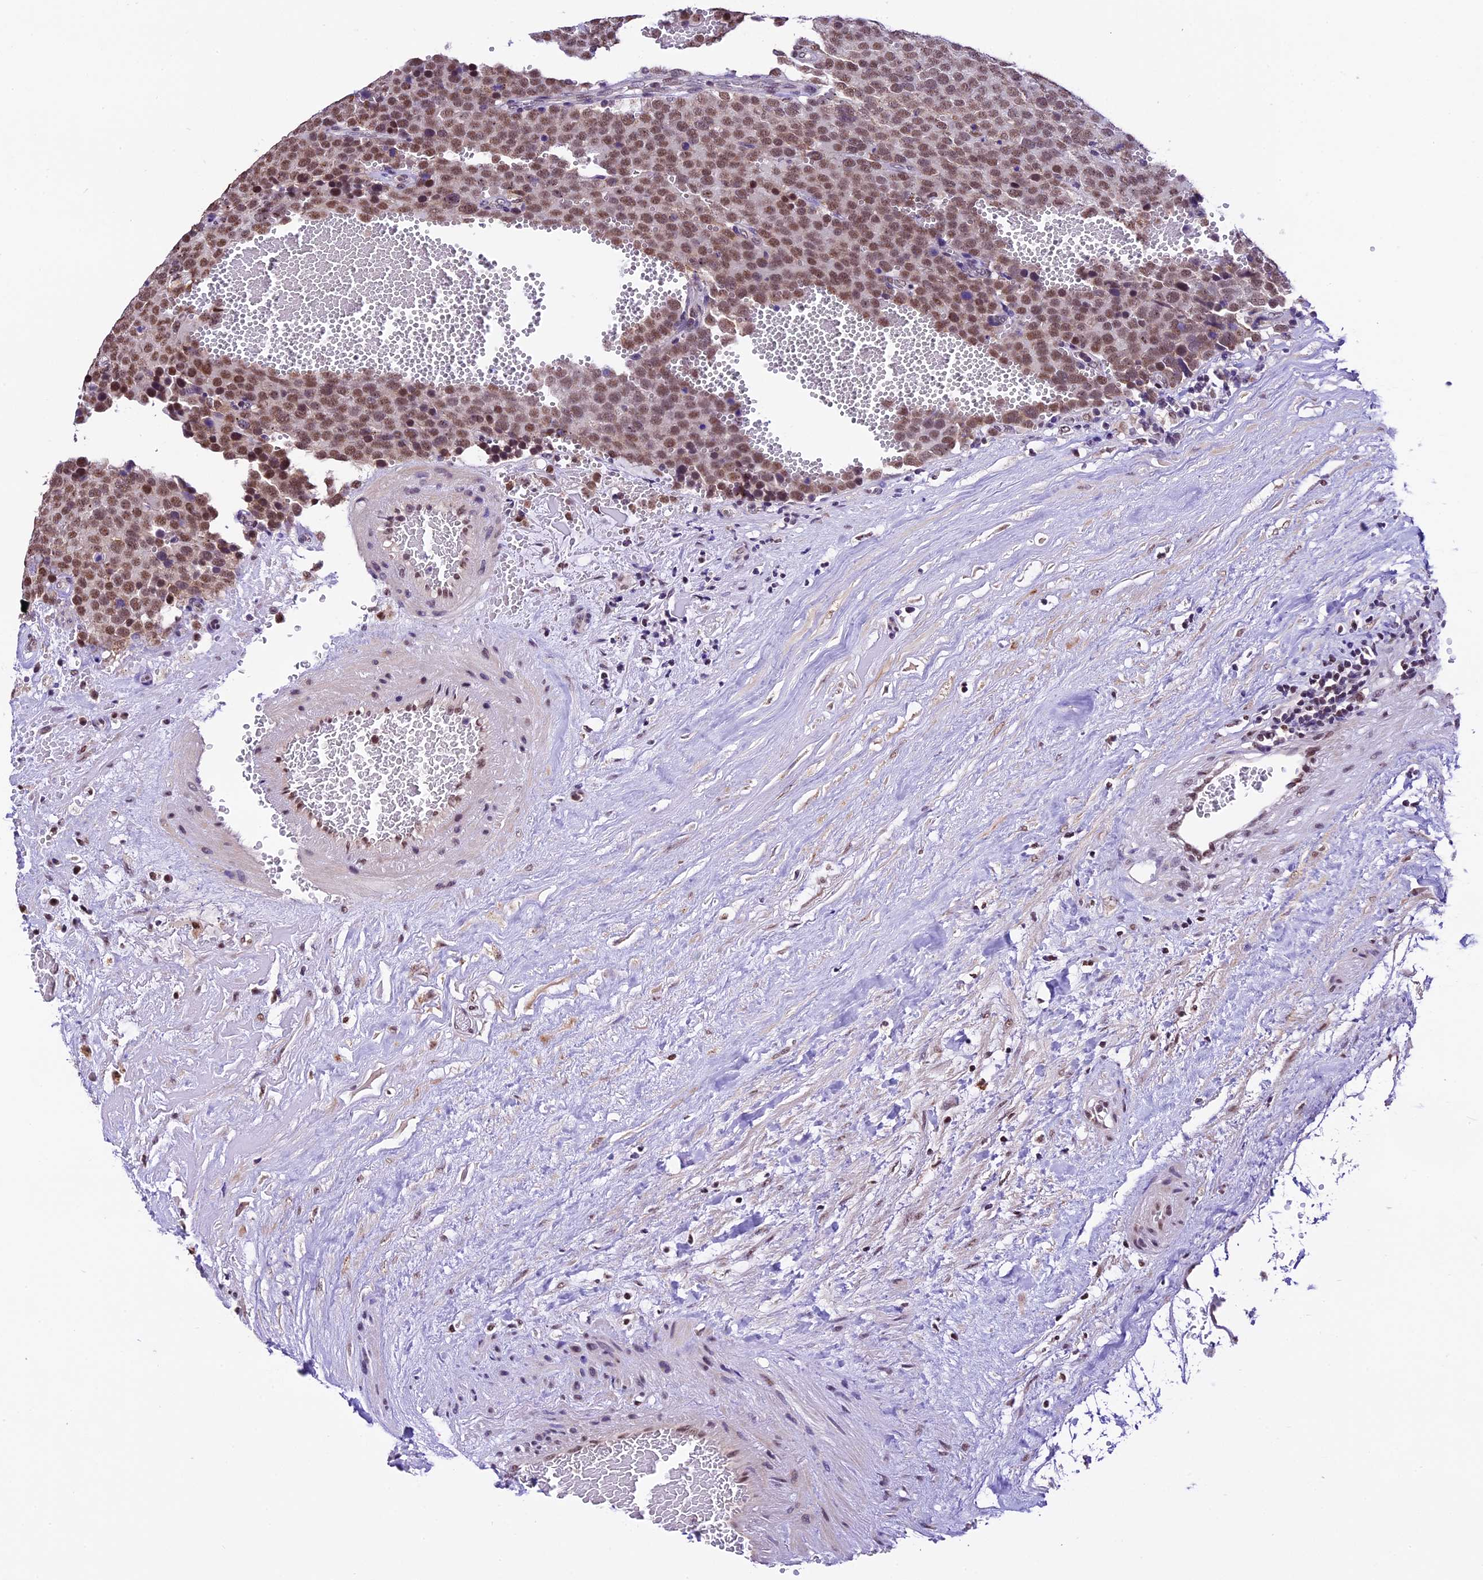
{"staining": {"intensity": "moderate", "quantity": ">75%", "location": "nuclear"}, "tissue": "testis cancer", "cell_type": "Tumor cells", "image_type": "cancer", "snomed": [{"axis": "morphology", "description": "Seminoma, NOS"}, {"axis": "topography", "description": "Testis"}], "caption": "Protein staining of testis seminoma tissue displays moderate nuclear expression in approximately >75% of tumor cells. (DAB (3,3'-diaminobenzidine) = brown stain, brightfield microscopy at high magnification).", "gene": "CARS2", "patient": {"sex": "male", "age": 71}}